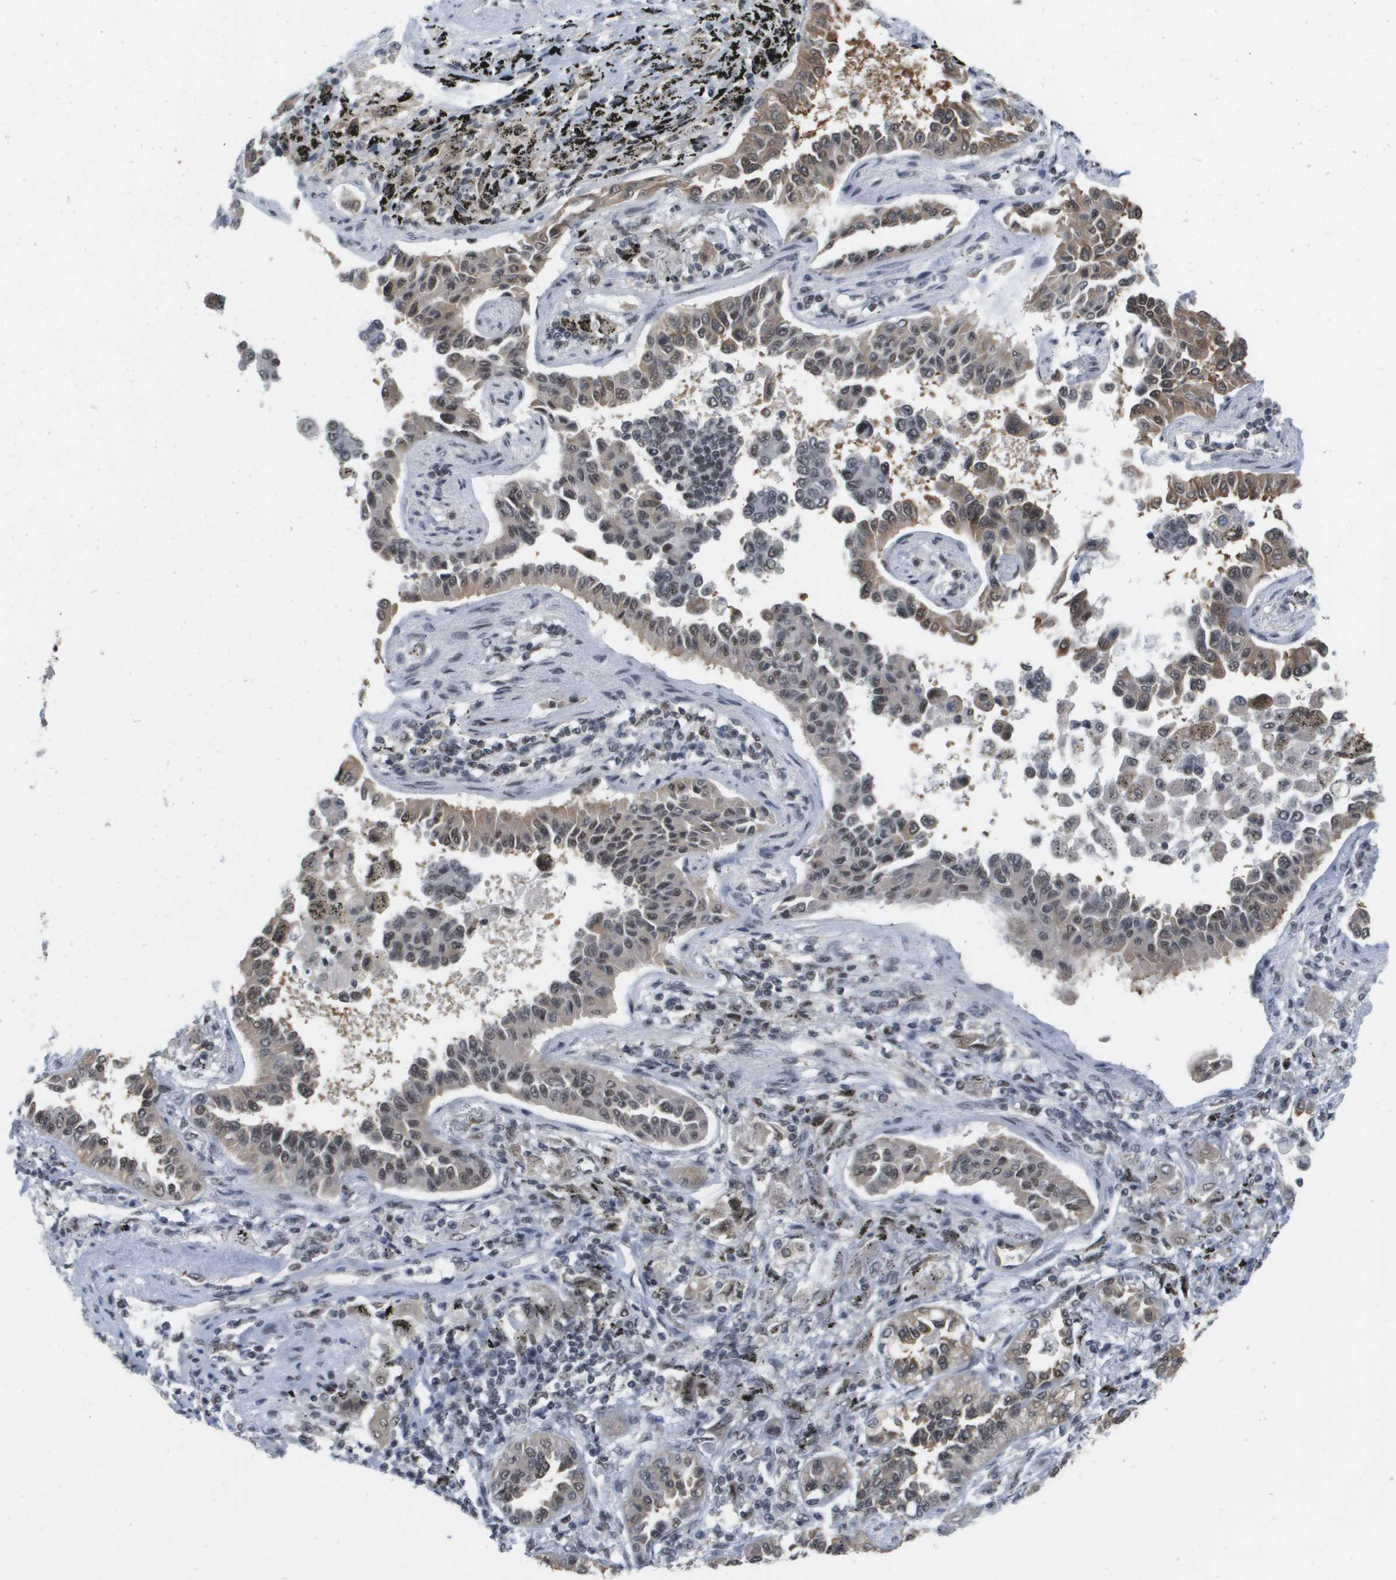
{"staining": {"intensity": "weak", "quantity": "25%-75%", "location": "cytoplasmic/membranous,nuclear"}, "tissue": "lung cancer", "cell_type": "Tumor cells", "image_type": "cancer", "snomed": [{"axis": "morphology", "description": "Normal tissue, NOS"}, {"axis": "morphology", "description": "Adenocarcinoma, NOS"}, {"axis": "topography", "description": "Lung"}], "caption": "Immunohistochemistry histopathology image of neoplastic tissue: human adenocarcinoma (lung) stained using immunohistochemistry displays low levels of weak protein expression localized specifically in the cytoplasmic/membranous and nuclear of tumor cells, appearing as a cytoplasmic/membranous and nuclear brown color.", "gene": "ISY1", "patient": {"sex": "male", "age": 59}}